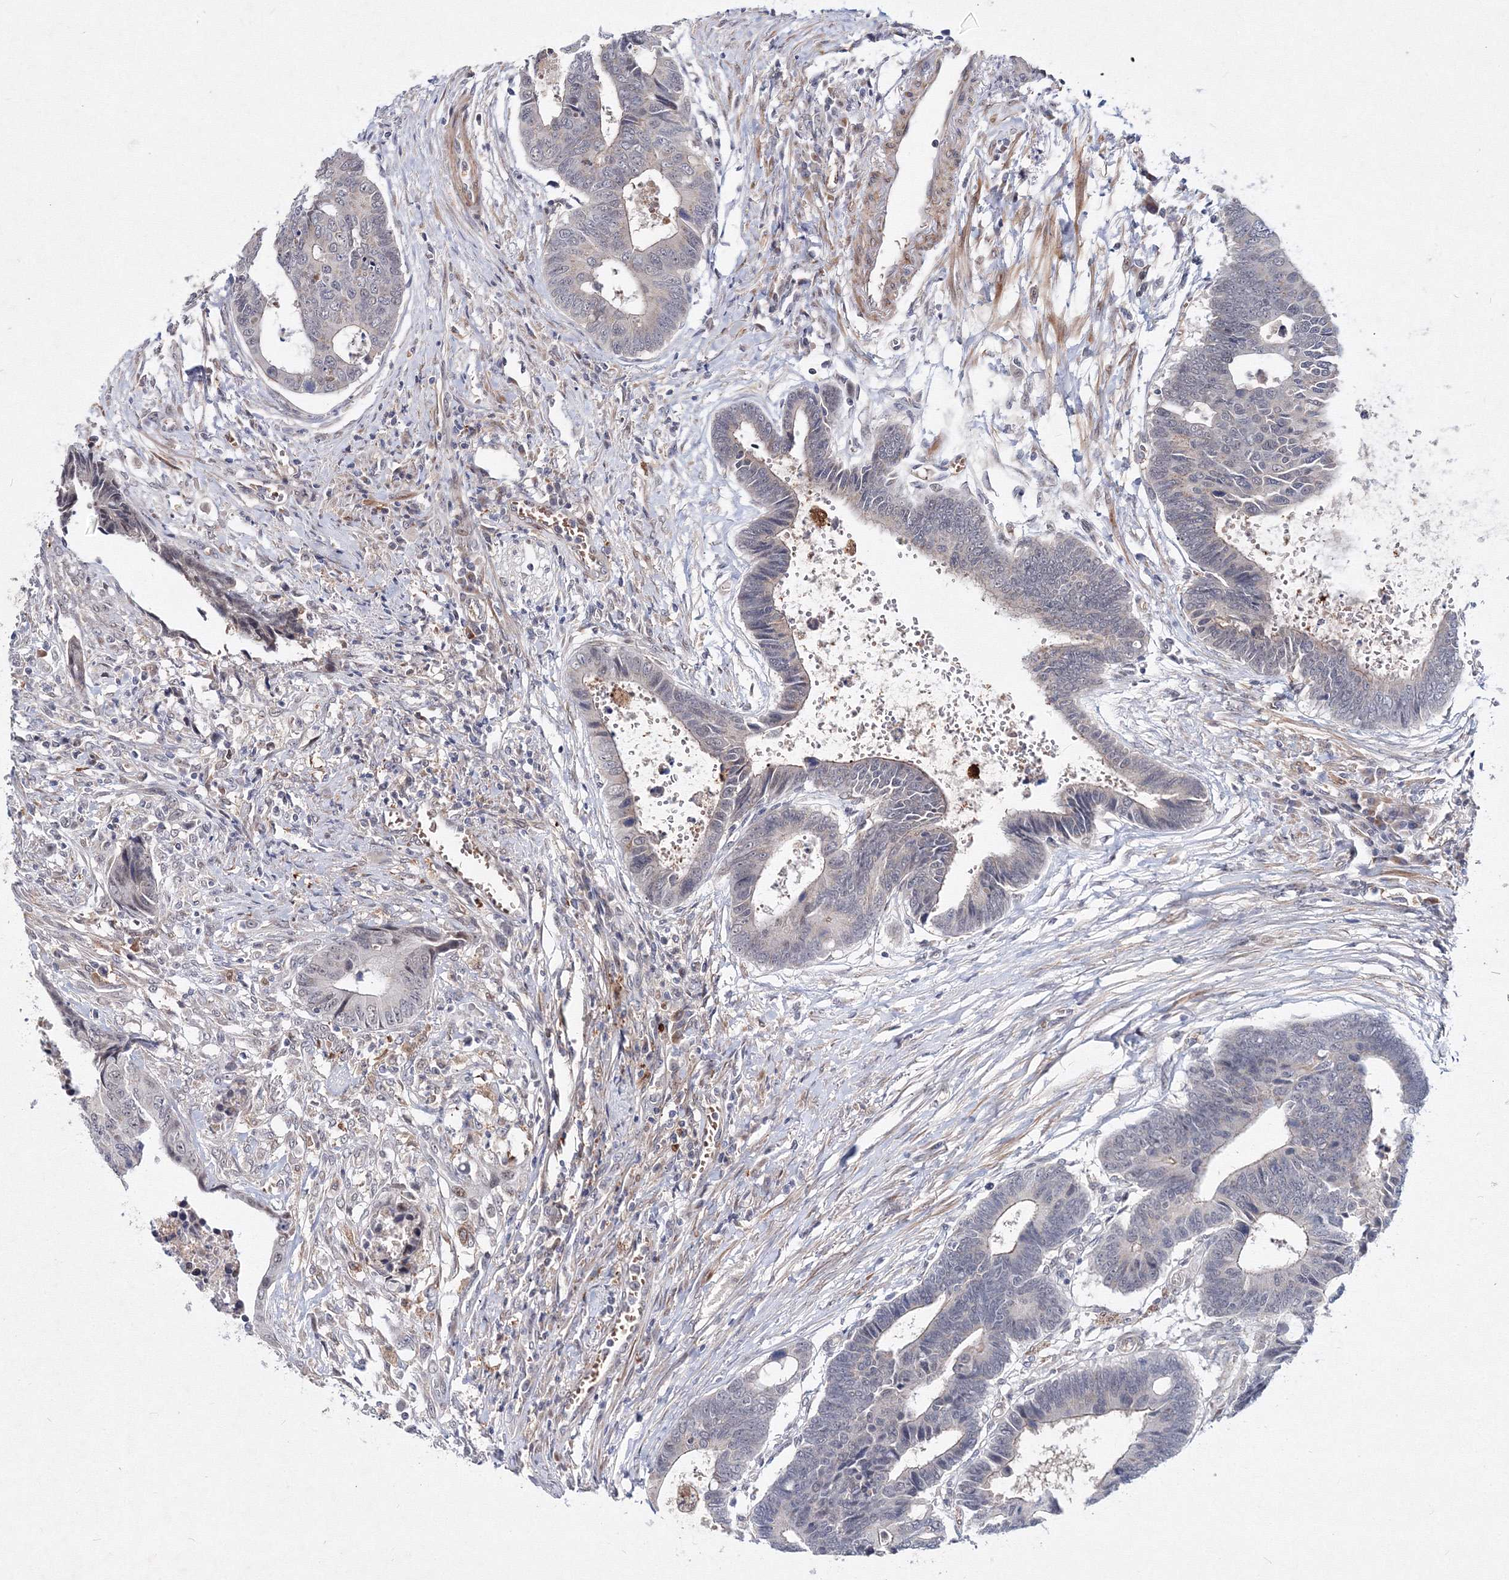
{"staining": {"intensity": "weak", "quantity": "<25%", "location": "cytoplasmic/membranous"}, "tissue": "colorectal cancer", "cell_type": "Tumor cells", "image_type": "cancer", "snomed": [{"axis": "morphology", "description": "Adenocarcinoma, NOS"}, {"axis": "topography", "description": "Rectum"}], "caption": "Human colorectal cancer stained for a protein using immunohistochemistry shows no staining in tumor cells.", "gene": "C11orf52", "patient": {"sex": "male", "age": 84}}